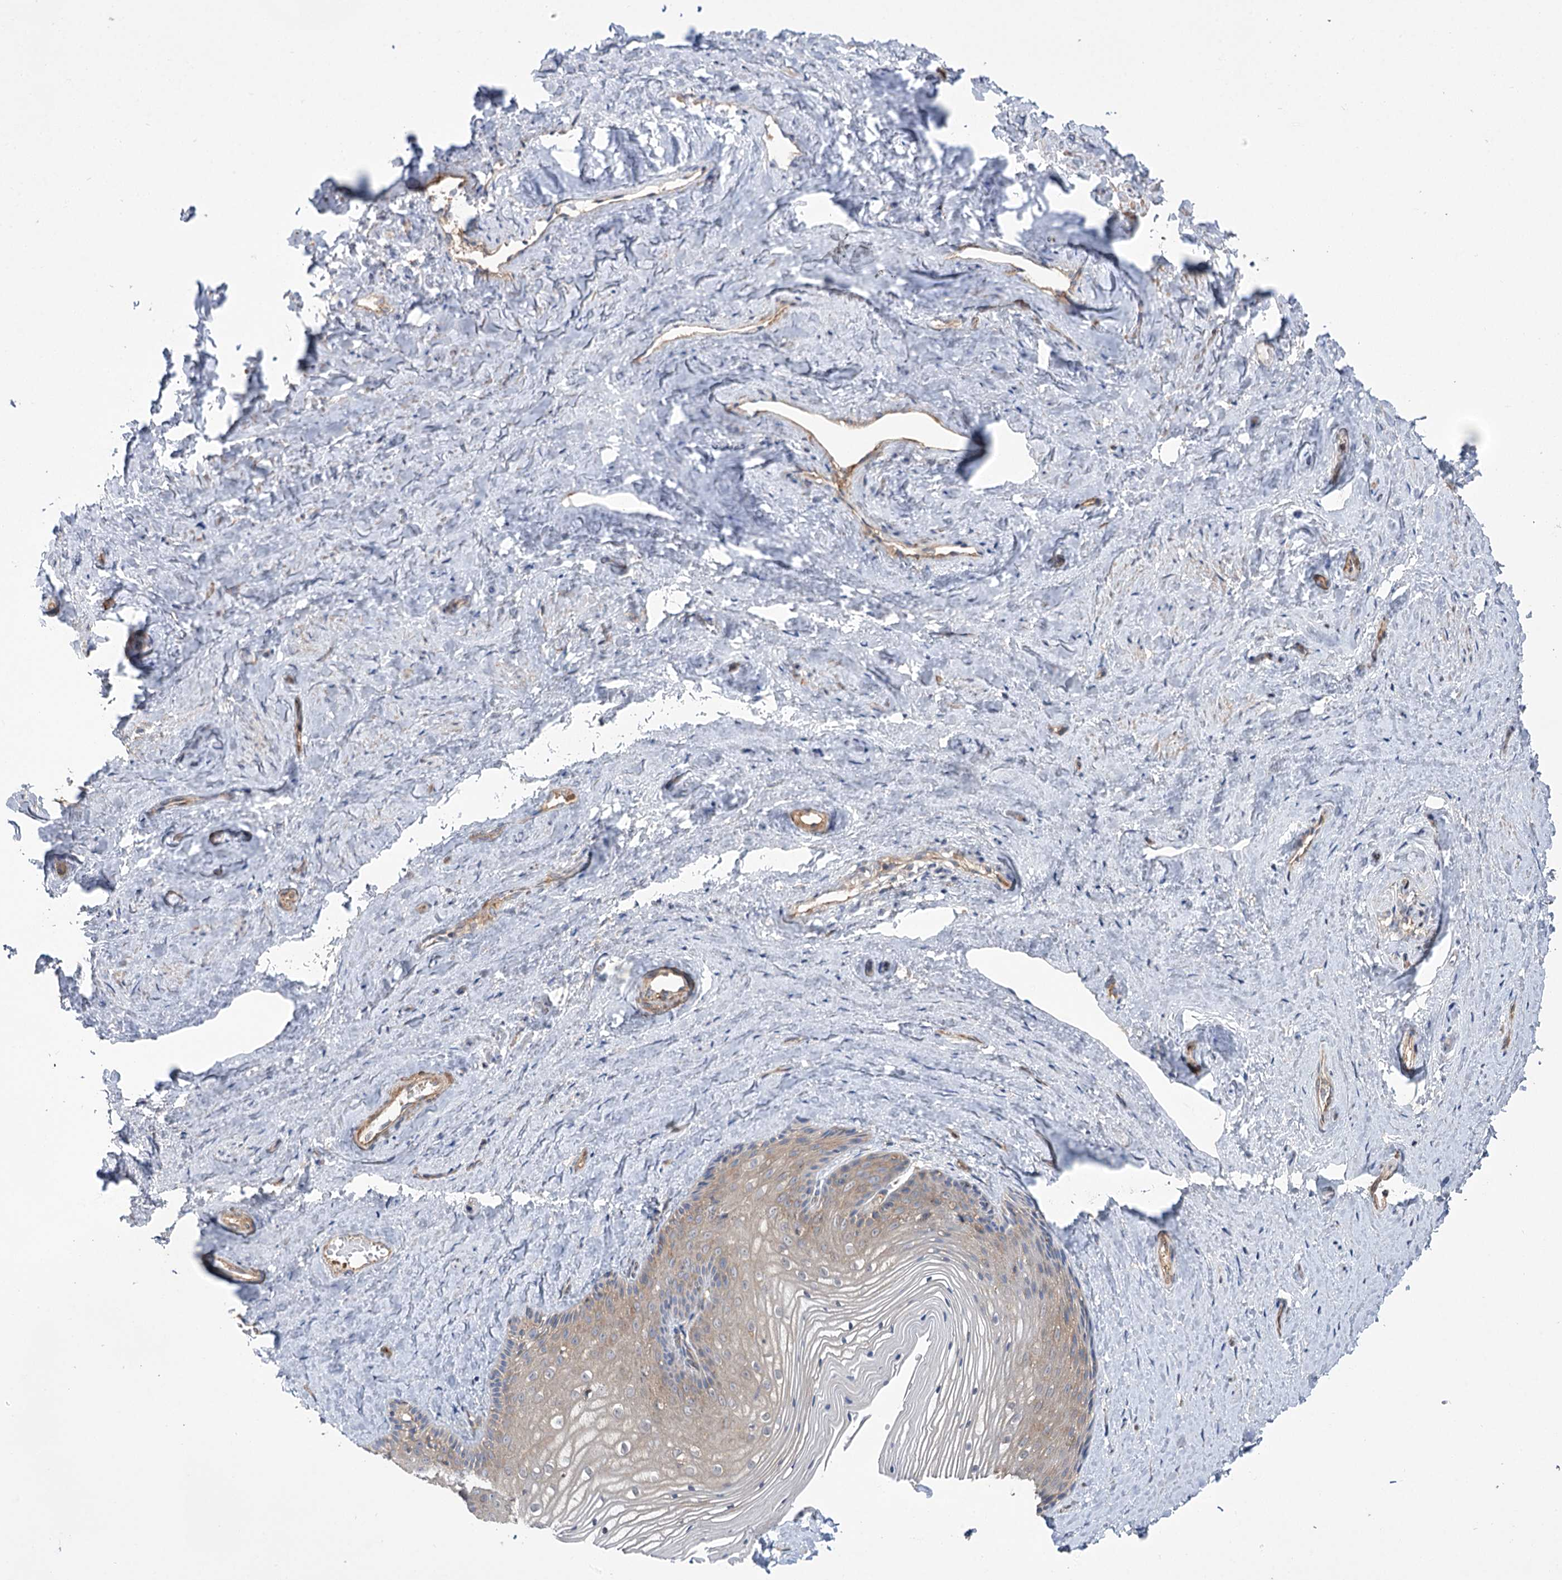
{"staining": {"intensity": "moderate", "quantity": "<25%", "location": "cytoplasmic/membranous"}, "tissue": "vagina", "cell_type": "Squamous epithelial cells", "image_type": "normal", "snomed": [{"axis": "morphology", "description": "Normal tissue, NOS"}, {"axis": "topography", "description": "Vagina"}, {"axis": "topography", "description": "Cervix"}], "caption": "DAB (3,3'-diaminobenzidine) immunohistochemical staining of unremarkable vagina displays moderate cytoplasmic/membranous protein staining in about <25% of squamous epithelial cells.", "gene": "VPS37B", "patient": {"sex": "female", "age": 40}}